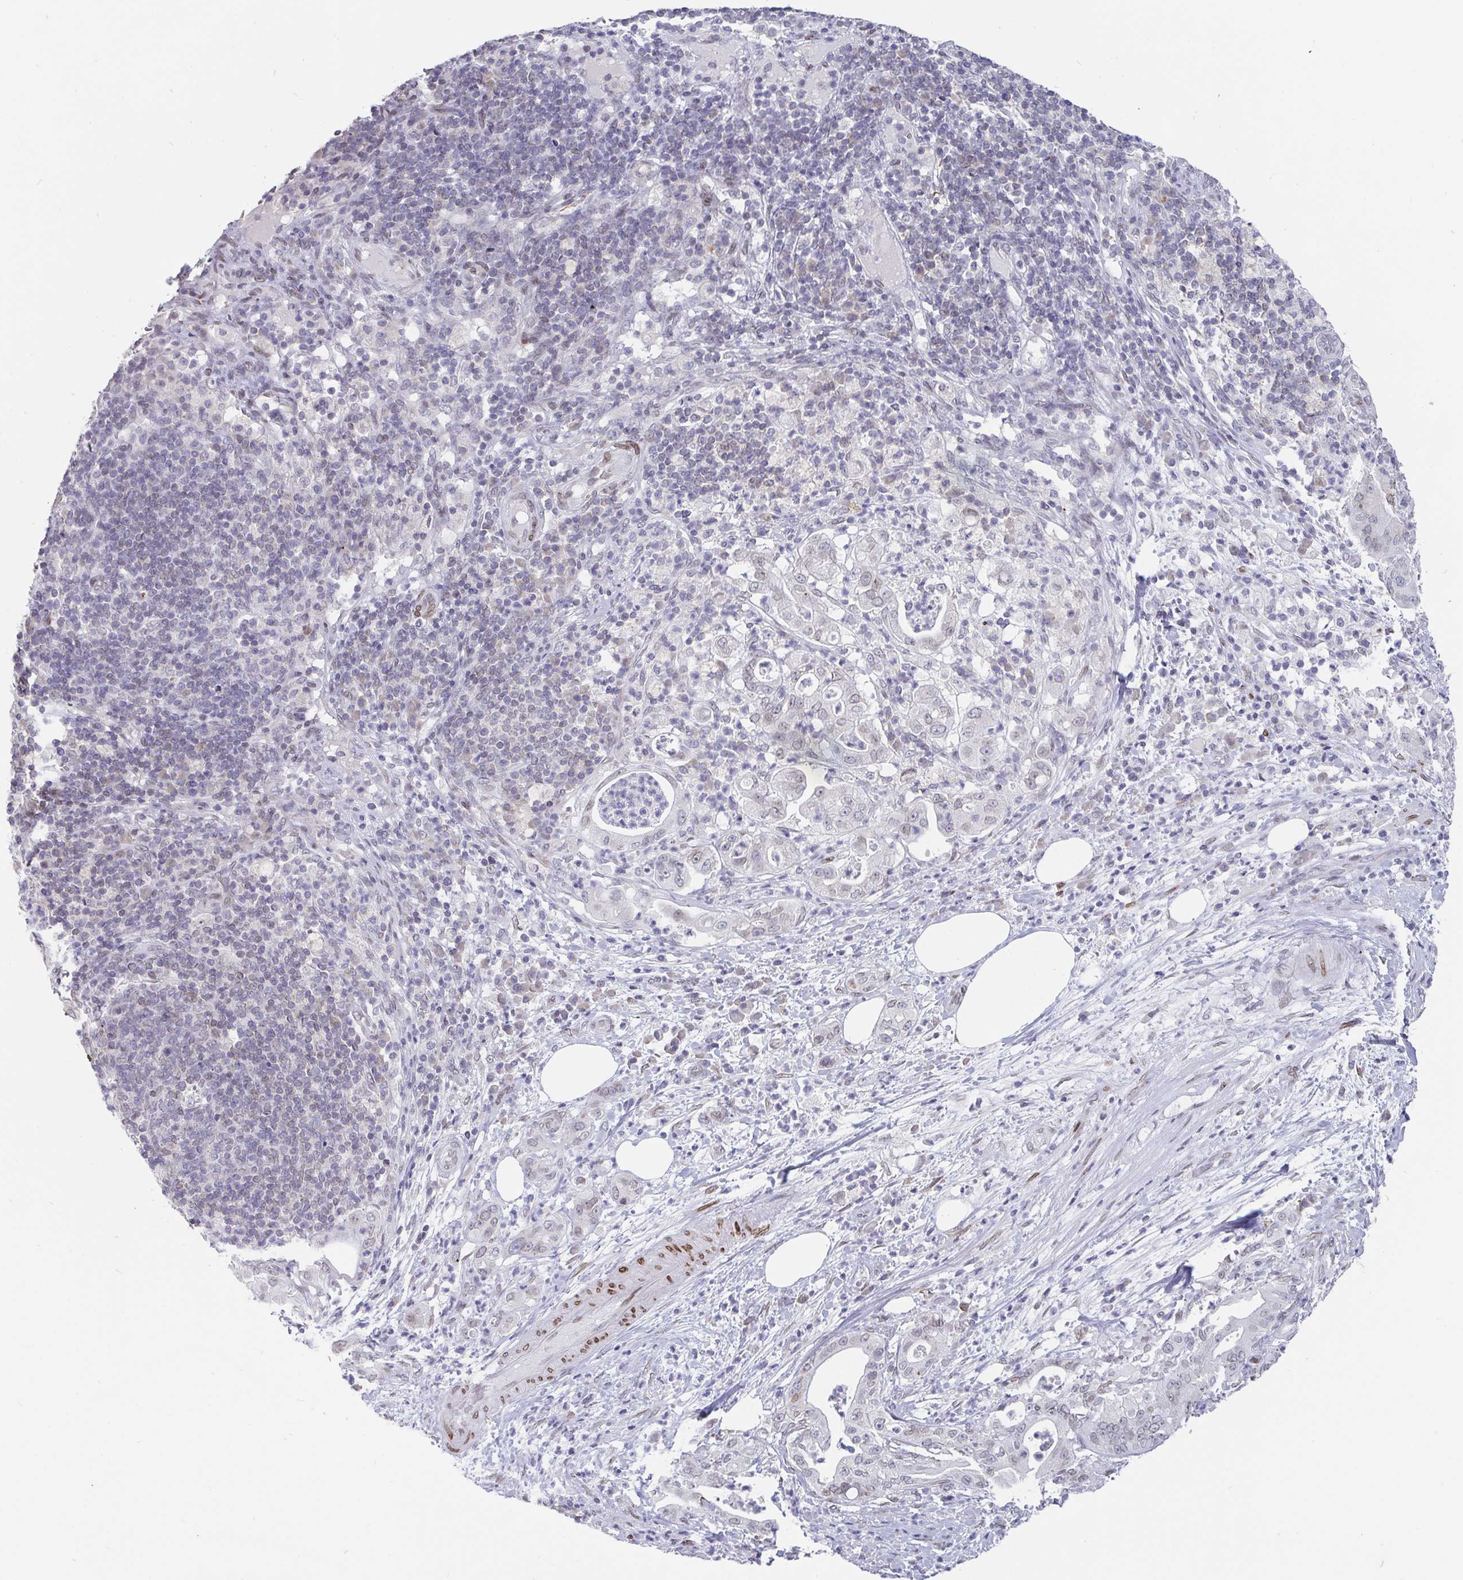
{"staining": {"intensity": "moderate", "quantity": "<25%", "location": "cytoplasmic/membranous,nuclear"}, "tissue": "pancreatic cancer", "cell_type": "Tumor cells", "image_type": "cancer", "snomed": [{"axis": "morphology", "description": "Adenocarcinoma, NOS"}, {"axis": "topography", "description": "Pancreas"}], "caption": "DAB (3,3'-diaminobenzidine) immunohistochemical staining of human pancreatic adenocarcinoma reveals moderate cytoplasmic/membranous and nuclear protein staining in about <25% of tumor cells. The staining was performed using DAB, with brown indicating positive protein expression. Nuclei are stained blue with hematoxylin.", "gene": "EMD", "patient": {"sex": "male", "age": 71}}